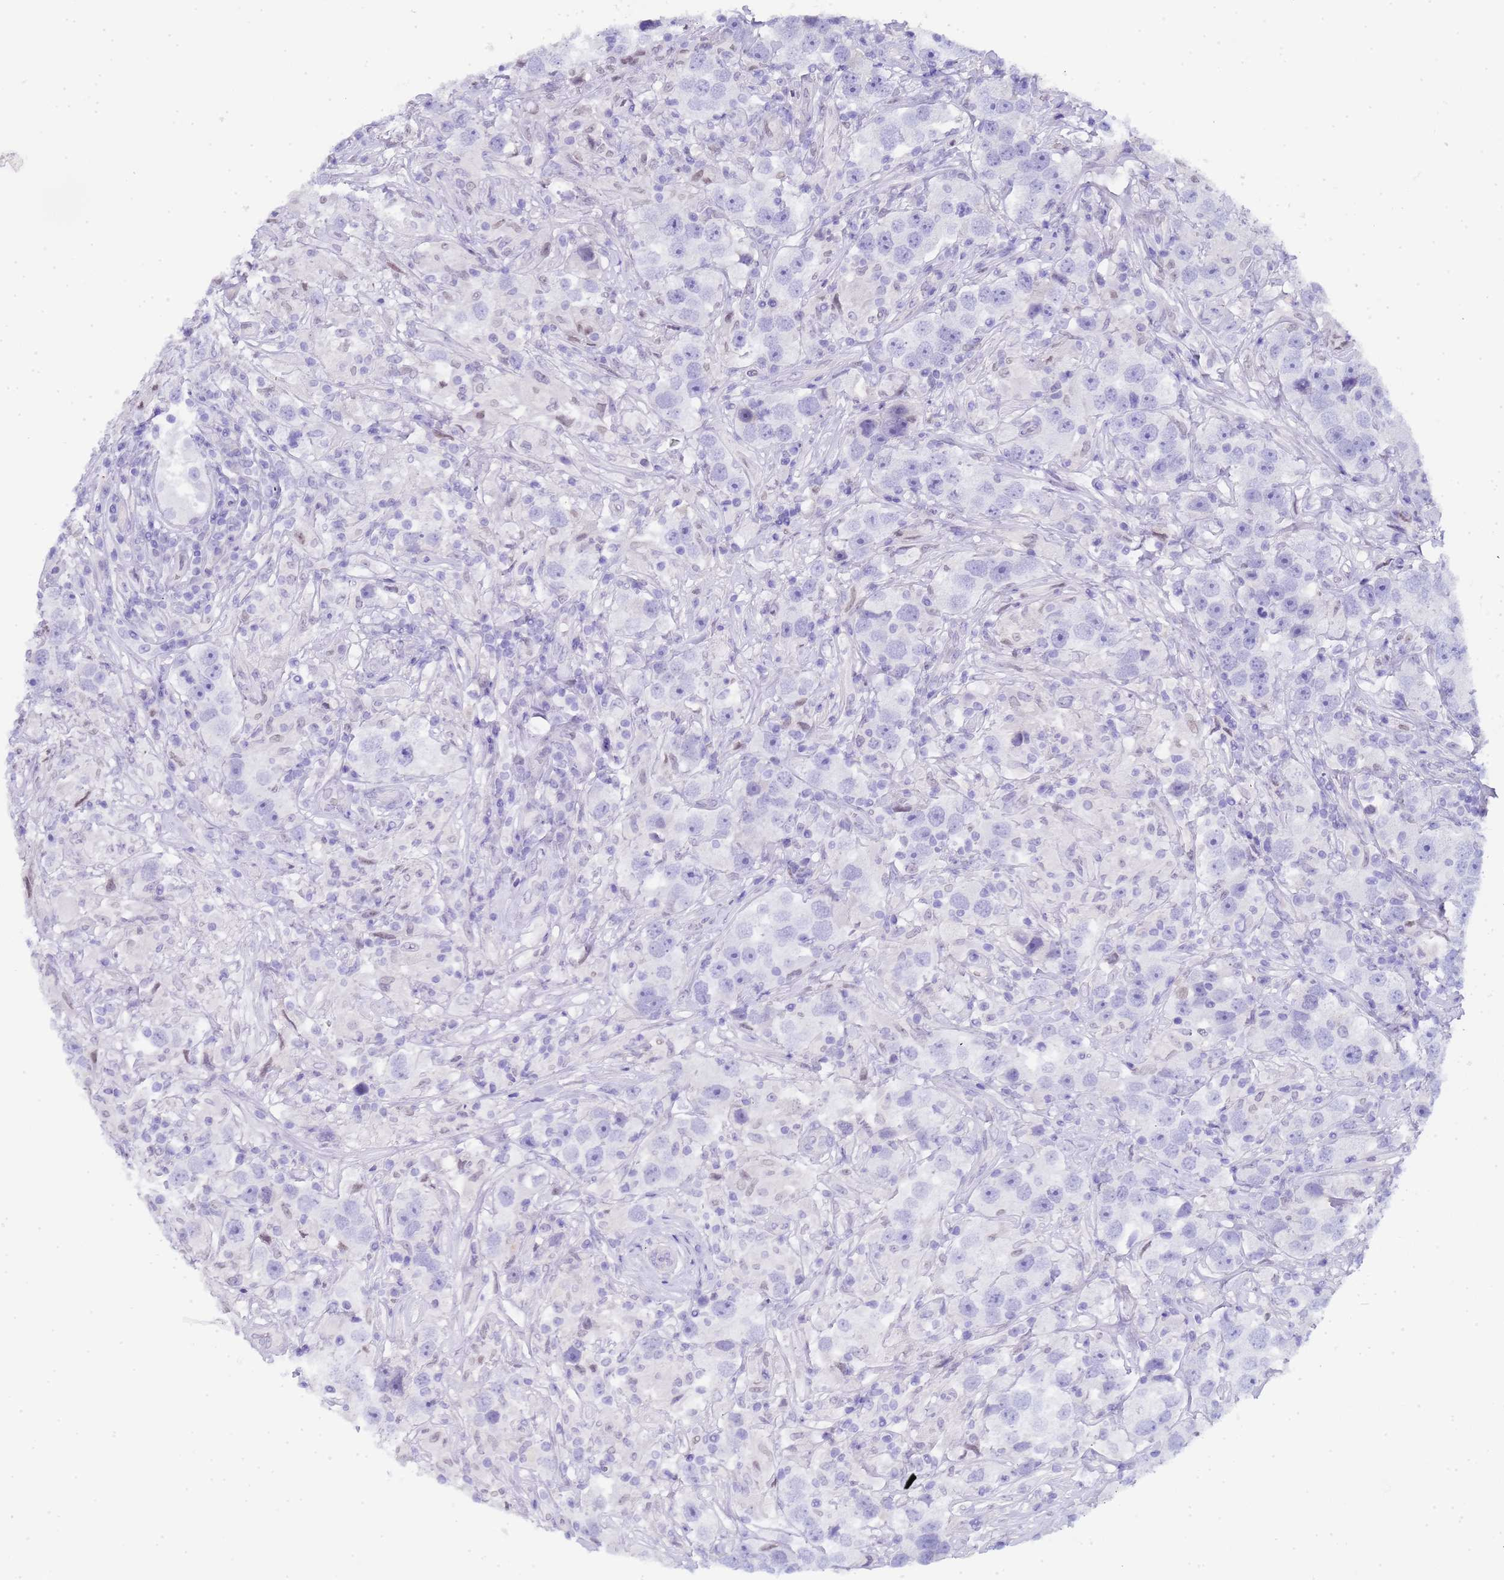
{"staining": {"intensity": "negative", "quantity": "none", "location": "none"}, "tissue": "testis cancer", "cell_type": "Tumor cells", "image_type": "cancer", "snomed": [{"axis": "morphology", "description": "Seminoma, NOS"}, {"axis": "topography", "description": "Testis"}], "caption": "Protein analysis of testis cancer reveals no significant staining in tumor cells.", "gene": "CTRC", "patient": {"sex": "male", "age": 49}}